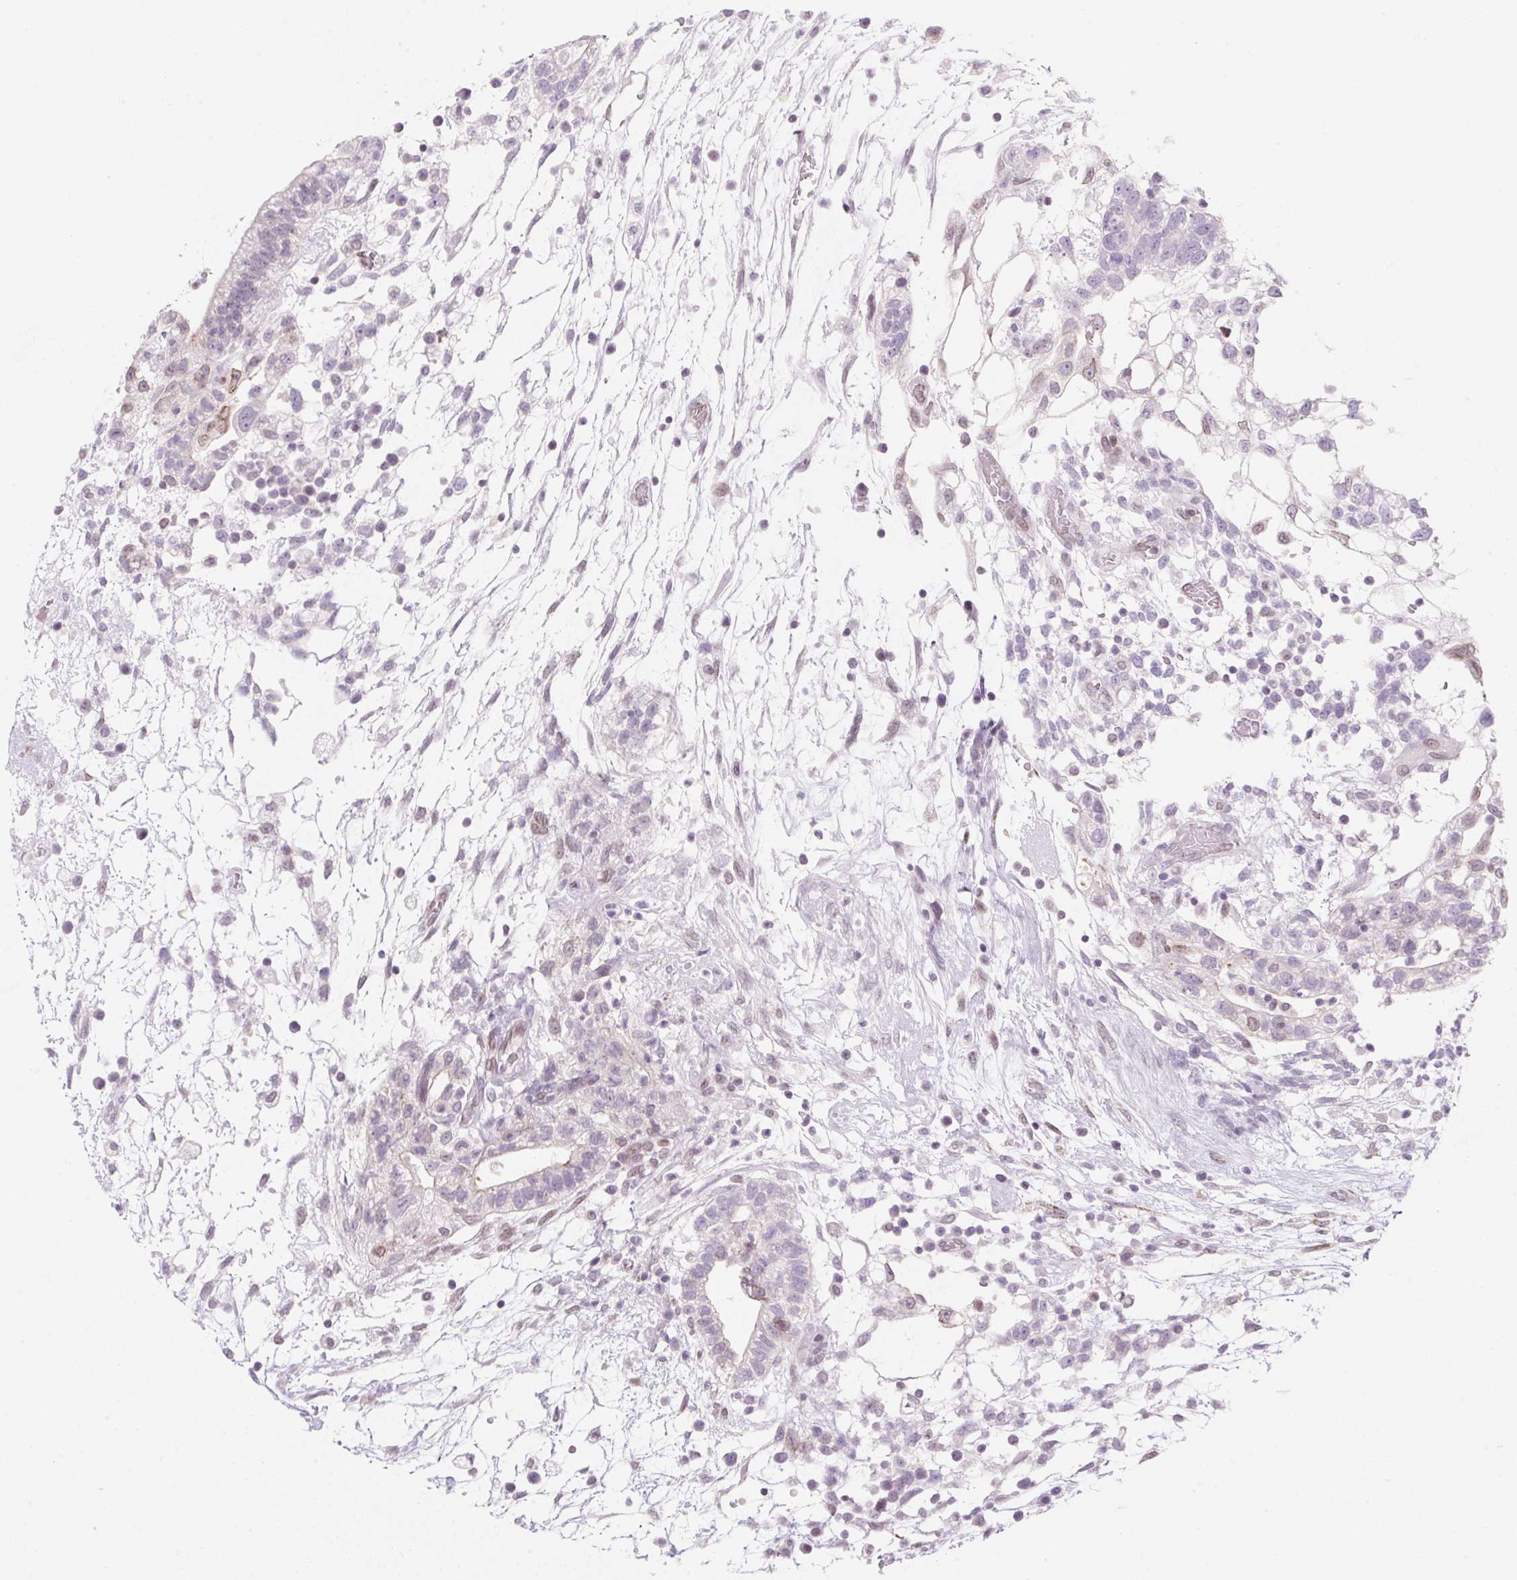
{"staining": {"intensity": "negative", "quantity": "none", "location": "none"}, "tissue": "testis cancer", "cell_type": "Tumor cells", "image_type": "cancer", "snomed": [{"axis": "morphology", "description": "Carcinoma, Embryonal, NOS"}, {"axis": "topography", "description": "Testis"}], "caption": "The micrograph displays no staining of tumor cells in testis cancer (embryonal carcinoma).", "gene": "SYNE3", "patient": {"sex": "male", "age": 32}}